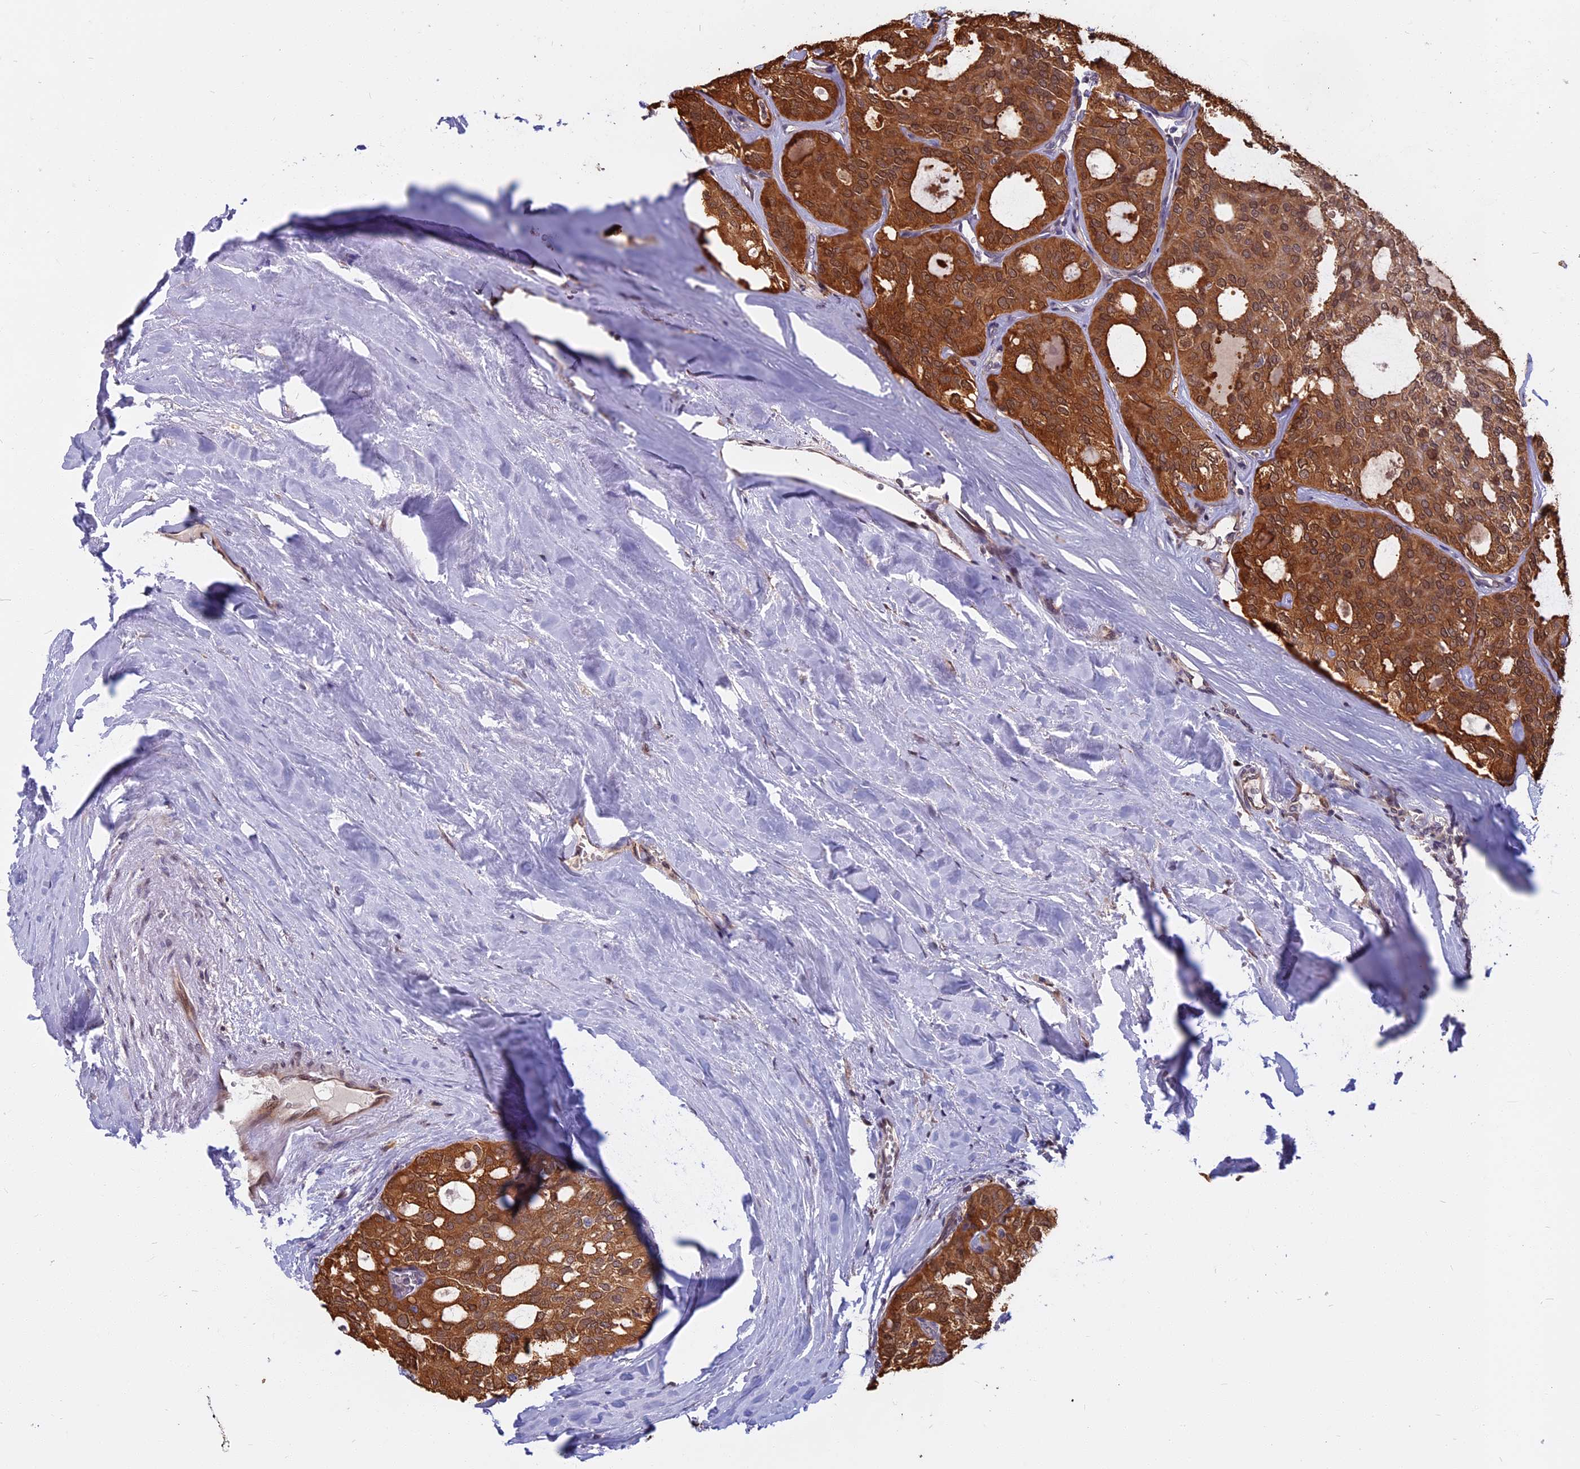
{"staining": {"intensity": "moderate", "quantity": ">75%", "location": "cytoplasmic/membranous,nuclear"}, "tissue": "thyroid cancer", "cell_type": "Tumor cells", "image_type": "cancer", "snomed": [{"axis": "morphology", "description": "Follicular adenoma carcinoma, NOS"}, {"axis": "topography", "description": "Thyroid gland"}], "caption": "Immunohistochemistry (IHC) micrograph of human thyroid cancer (follicular adenoma carcinoma) stained for a protein (brown), which exhibits medium levels of moderate cytoplasmic/membranous and nuclear expression in about >75% of tumor cells.", "gene": "CCDC113", "patient": {"sex": "male", "age": 75}}